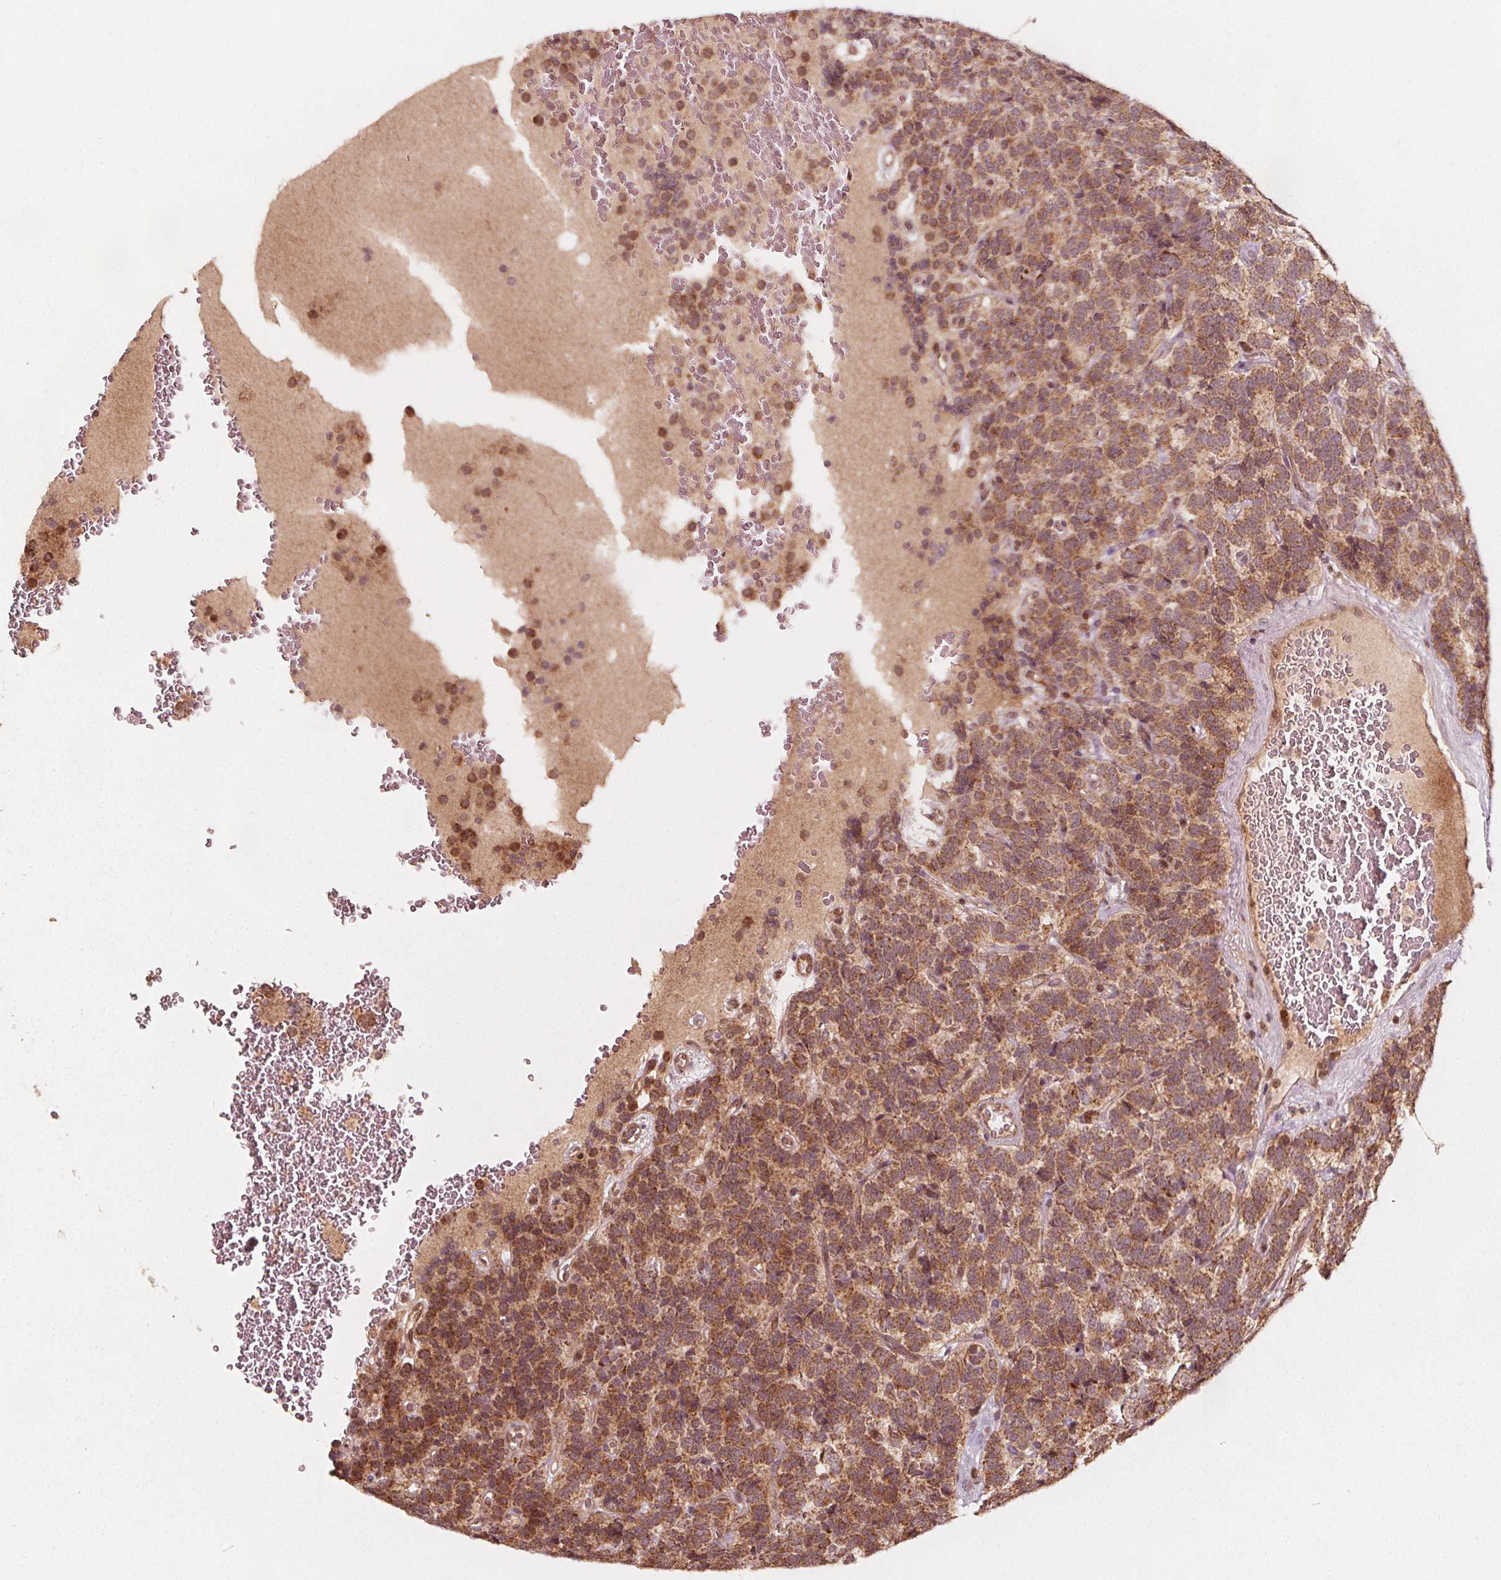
{"staining": {"intensity": "moderate", "quantity": ">75%", "location": "cytoplasmic/membranous"}, "tissue": "carcinoid", "cell_type": "Tumor cells", "image_type": "cancer", "snomed": [{"axis": "morphology", "description": "Carcinoid, malignant, NOS"}, {"axis": "topography", "description": "Pancreas"}], "caption": "Immunohistochemistry micrograph of neoplastic tissue: carcinoid stained using IHC demonstrates medium levels of moderate protein expression localized specifically in the cytoplasmic/membranous of tumor cells, appearing as a cytoplasmic/membranous brown color.", "gene": "AIP", "patient": {"sex": "male", "age": 36}}